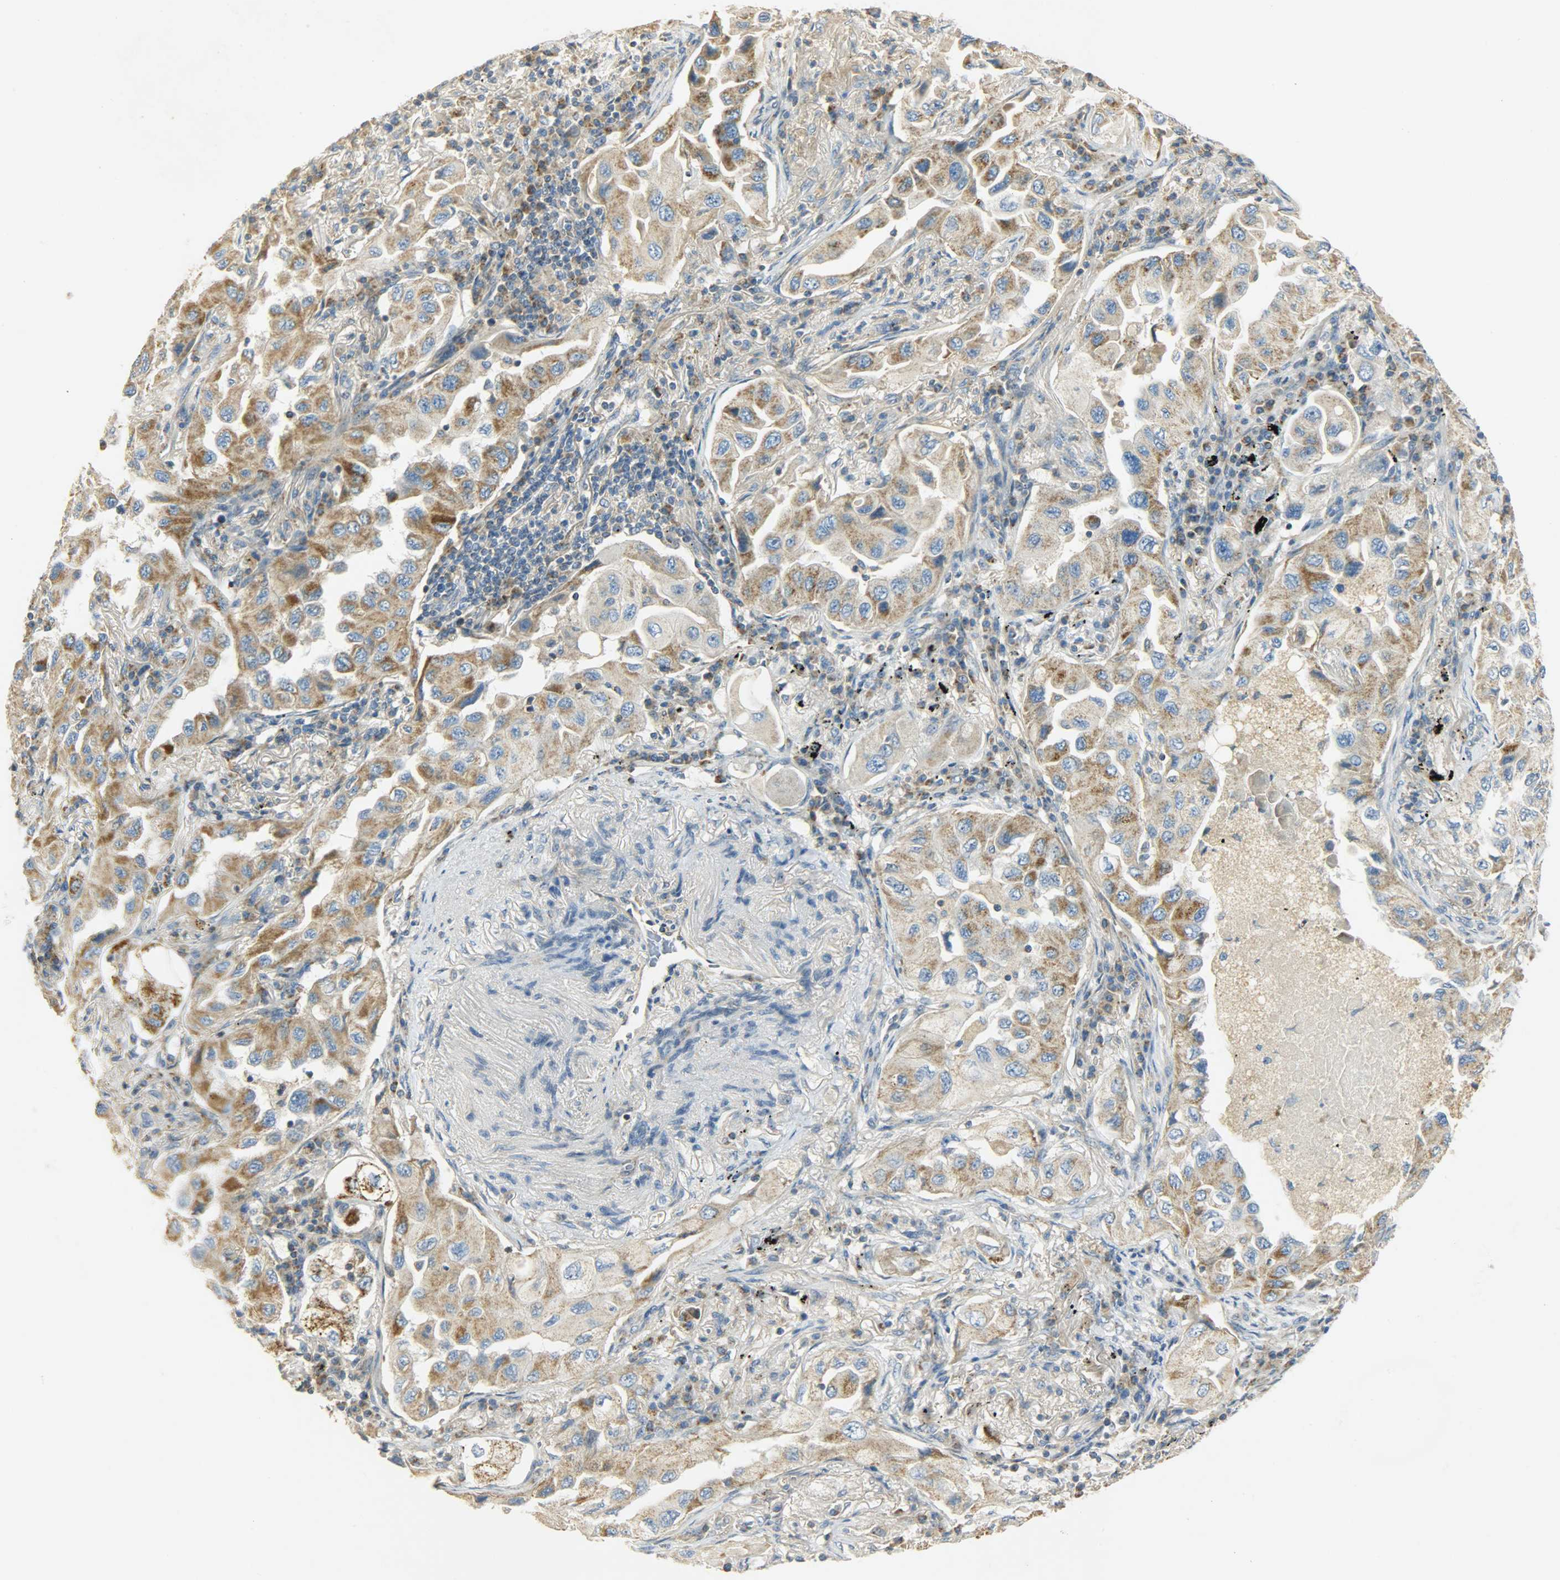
{"staining": {"intensity": "strong", "quantity": ">75%", "location": "cytoplasmic/membranous"}, "tissue": "lung cancer", "cell_type": "Tumor cells", "image_type": "cancer", "snomed": [{"axis": "morphology", "description": "Adenocarcinoma, NOS"}, {"axis": "topography", "description": "Lung"}], "caption": "Lung cancer (adenocarcinoma) was stained to show a protein in brown. There is high levels of strong cytoplasmic/membranous staining in approximately >75% of tumor cells.", "gene": "NNT", "patient": {"sex": "female", "age": 65}}